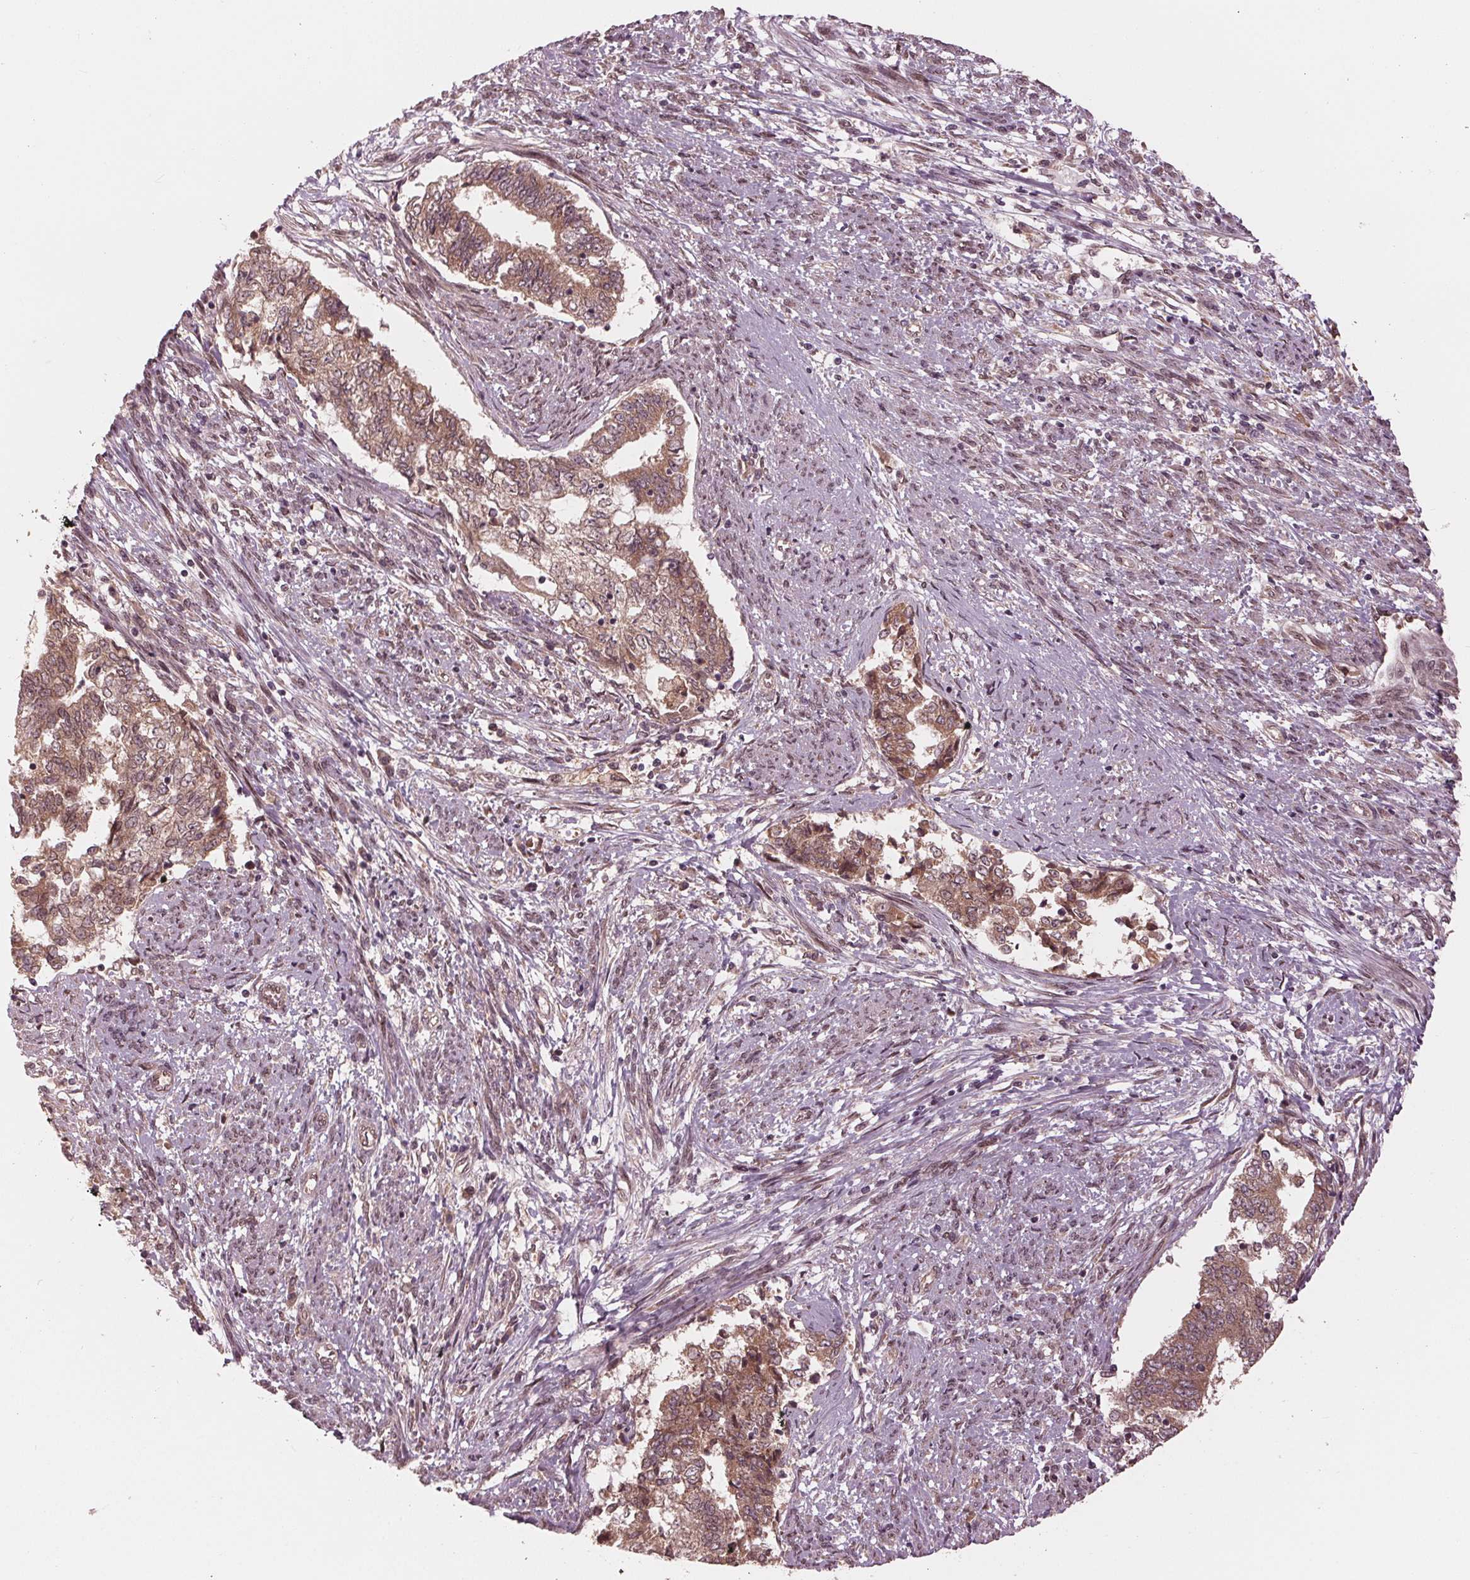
{"staining": {"intensity": "moderate", "quantity": ">75%", "location": "cytoplasmic/membranous"}, "tissue": "endometrial cancer", "cell_type": "Tumor cells", "image_type": "cancer", "snomed": [{"axis": "morphology", "description": "Adenocarcinoma, NOS"}, {"axis": "topography", "description": "Endometrium"}], "caption": "Protein analysis of adenocarcinoma (endometrial) tissue displays moderate cytoplasmic/membranous expression in about >75% of tumor cells.", "gene": "ZNF471", "patient": {"sex": "female", "age": 65}}